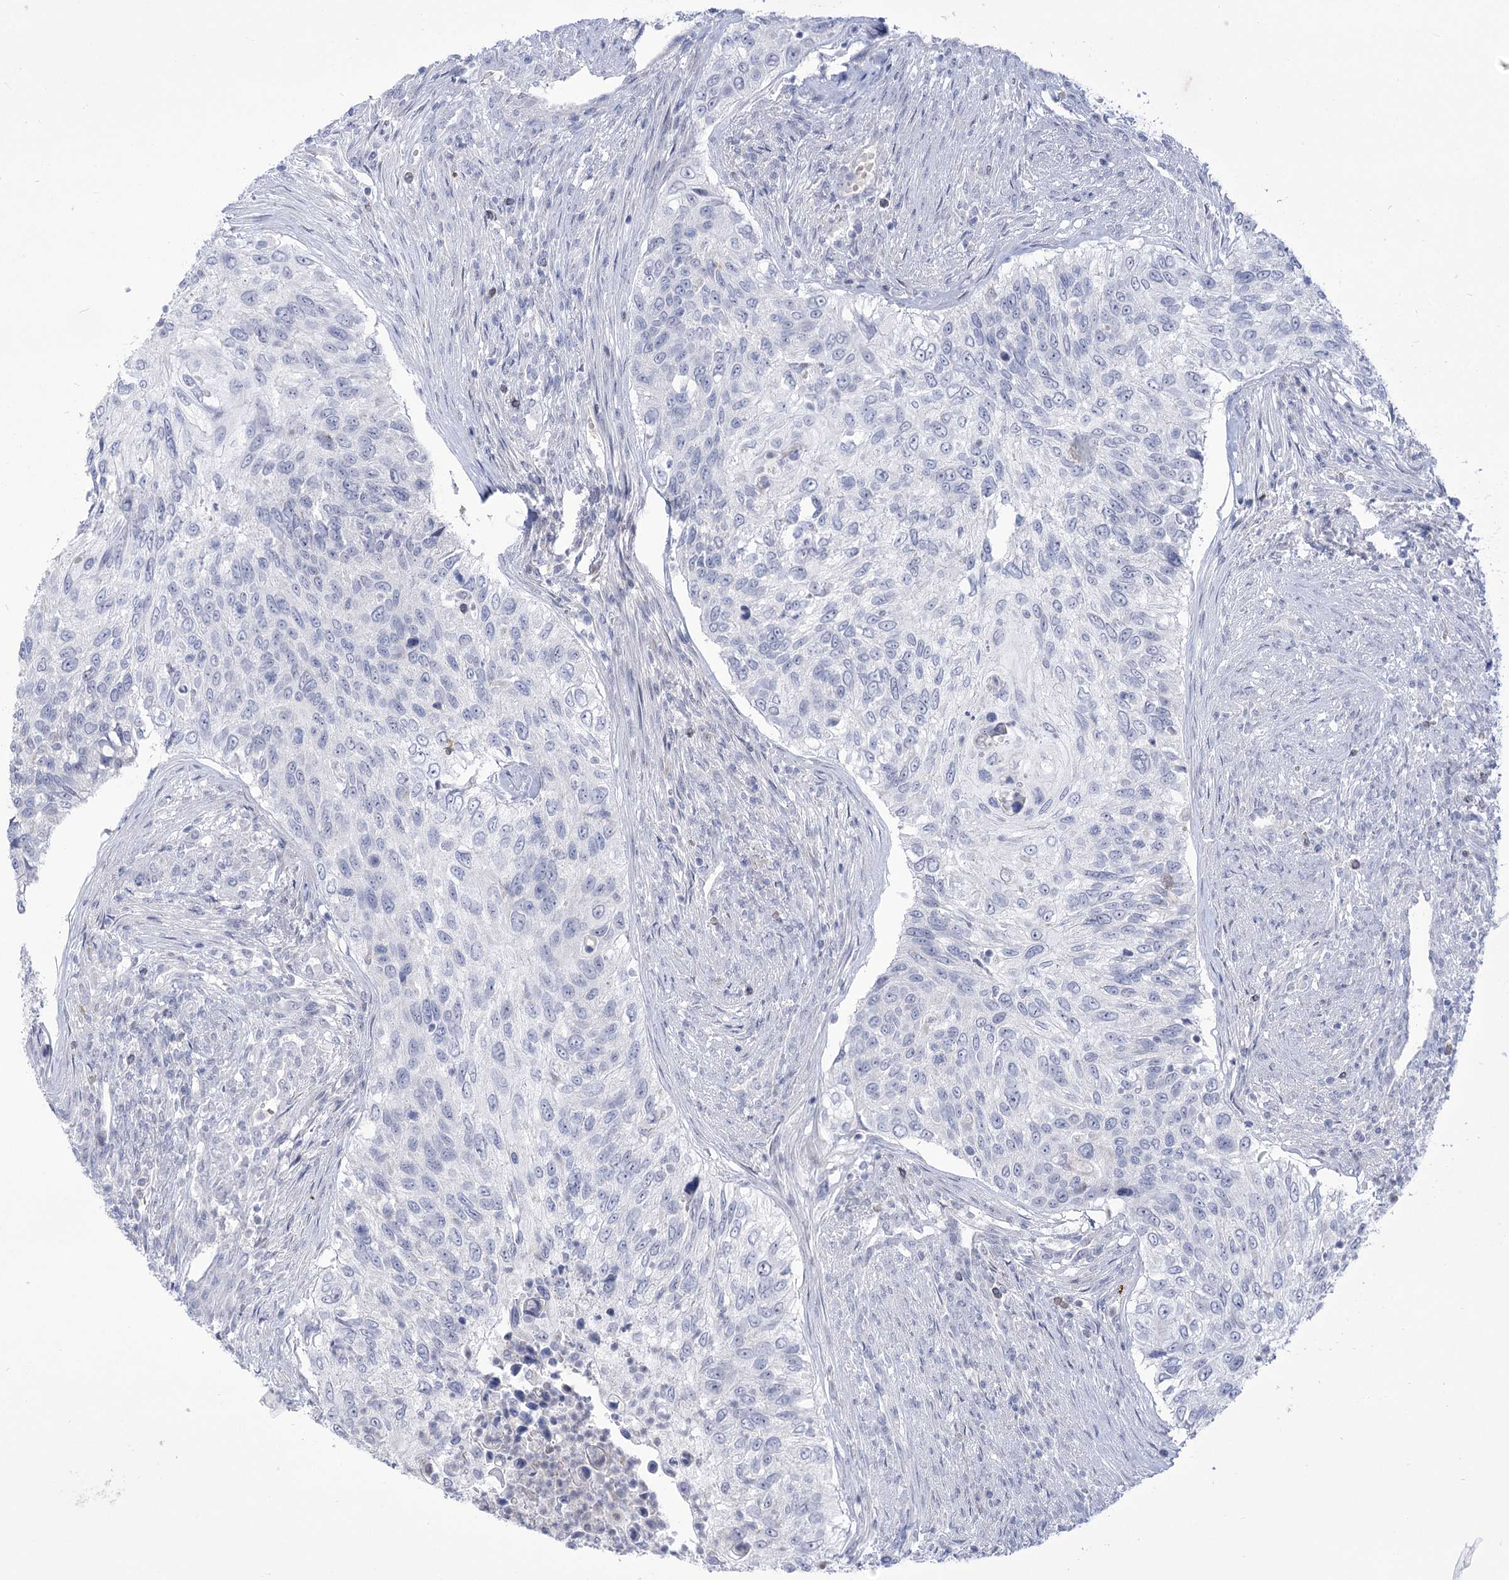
{"staining": {"intensity": "negative", "quantity": "none", "location": "none"}, "tissue": "urothelial cancer", "cell_type": "Tumor cells", "image_type": "cancer", "snomed": [{"axis": "morphology", "description": "Urothelial carcinoma, High grade"}, {"axis": "topography", "description": "Urinary bladder"}], "caption": "Tumor cells show no significant protein staining in high-grade urothelial carcinoma. (DAB IHC, high magnification).", "gene": "BEND7", "patient": {"sex": "female", "age": 60}}